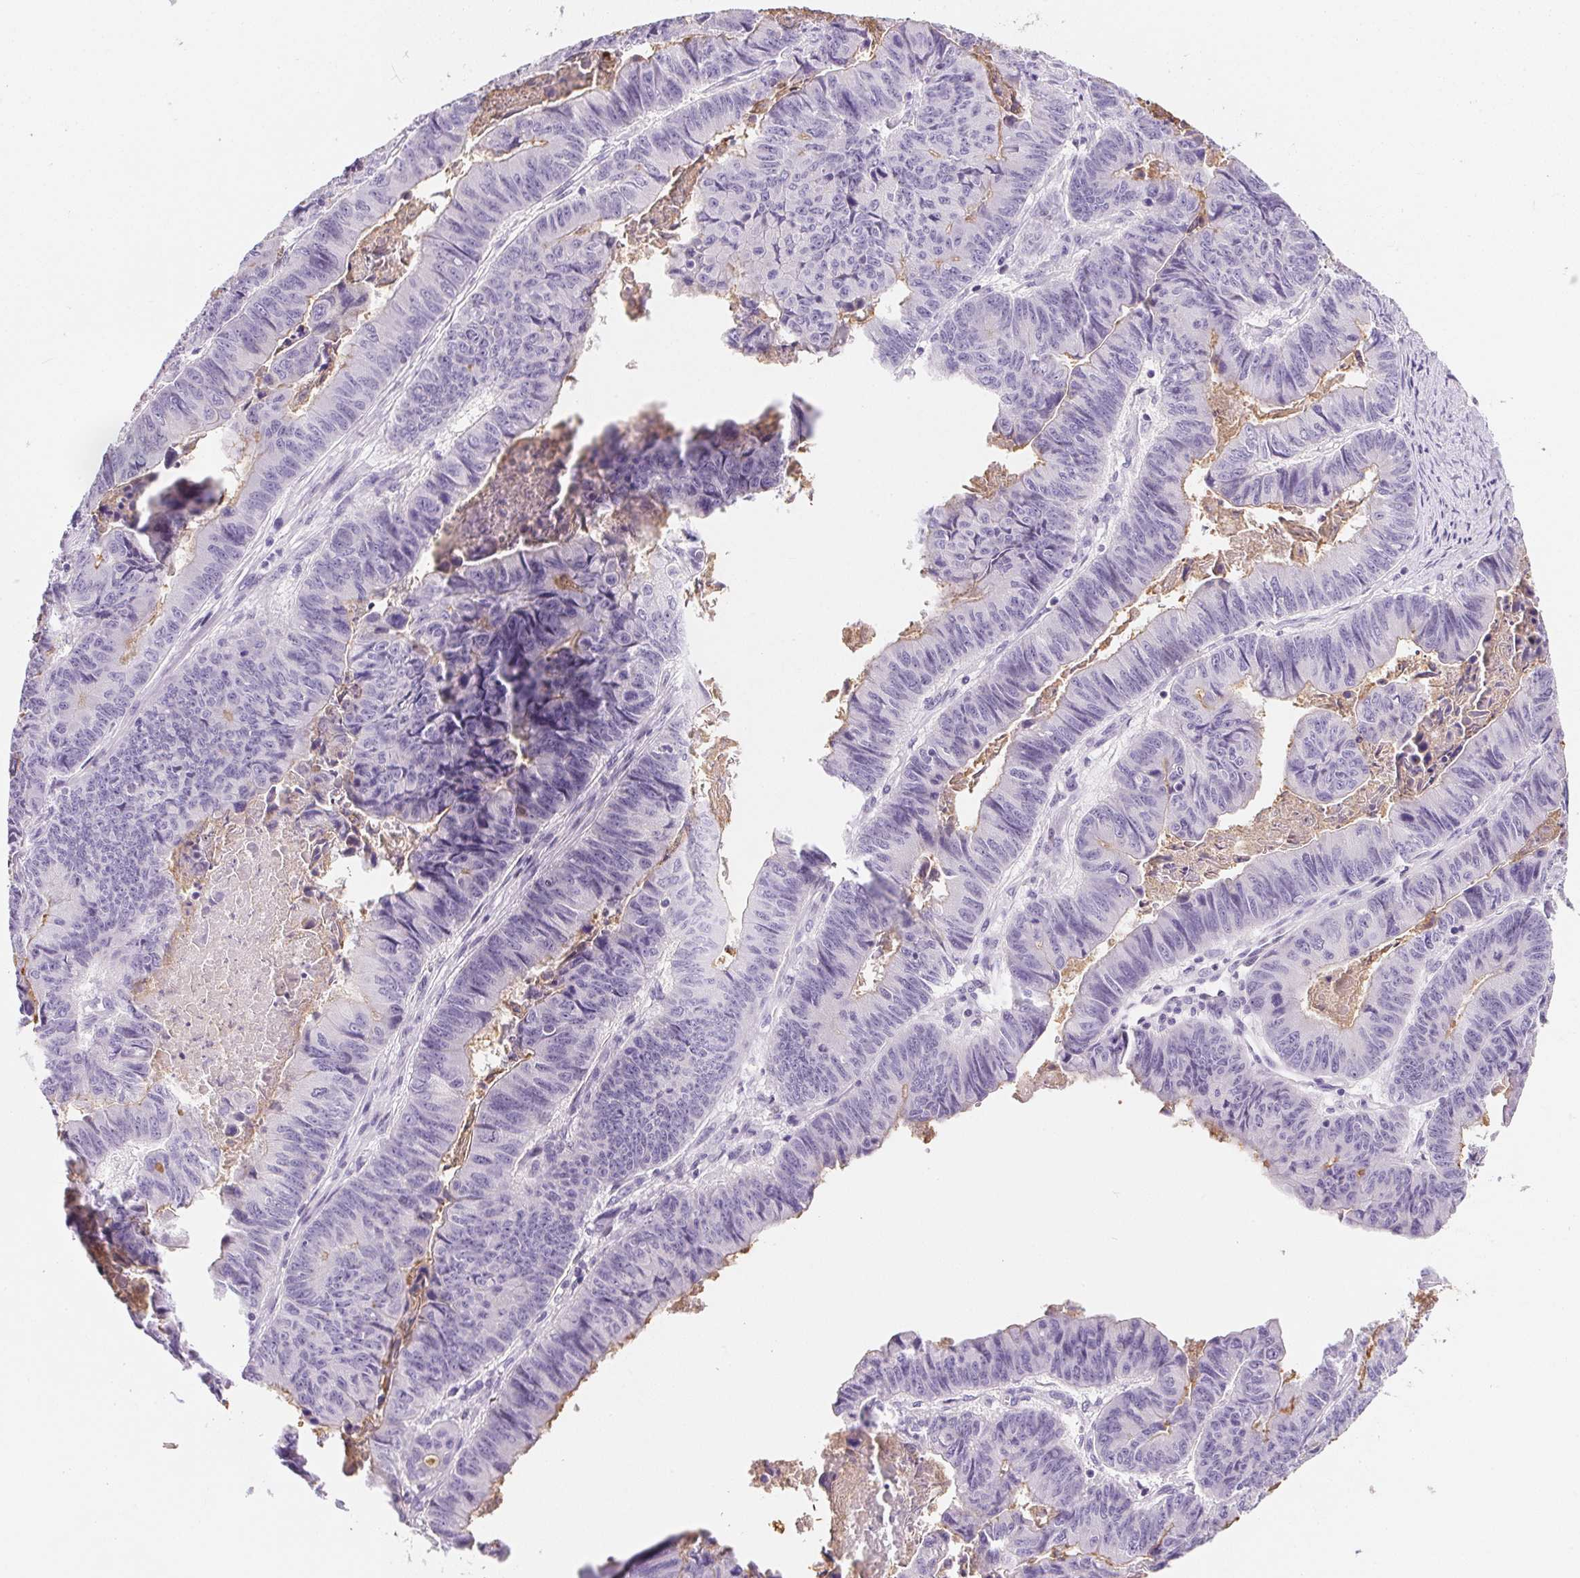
{"staining": {"intensity": "negative", "quantity": "none", "location": "none"}, "tissue": "stomach cancer", "cell_type": "Tumor cells", "image_type": "cancer", "snomed": [{"axis": "morphology", "description": "Adenocarcinoma, NOS"}, {"axis": "topography", "description": "Stomach, lower"}], "caption": "Adenocarcinoma (stomach) was stained to show a protein in brown. There is no significant positivity in tumor cells.", "gene": "AQP5", "patient": {"sex": "male", "age": 77}}